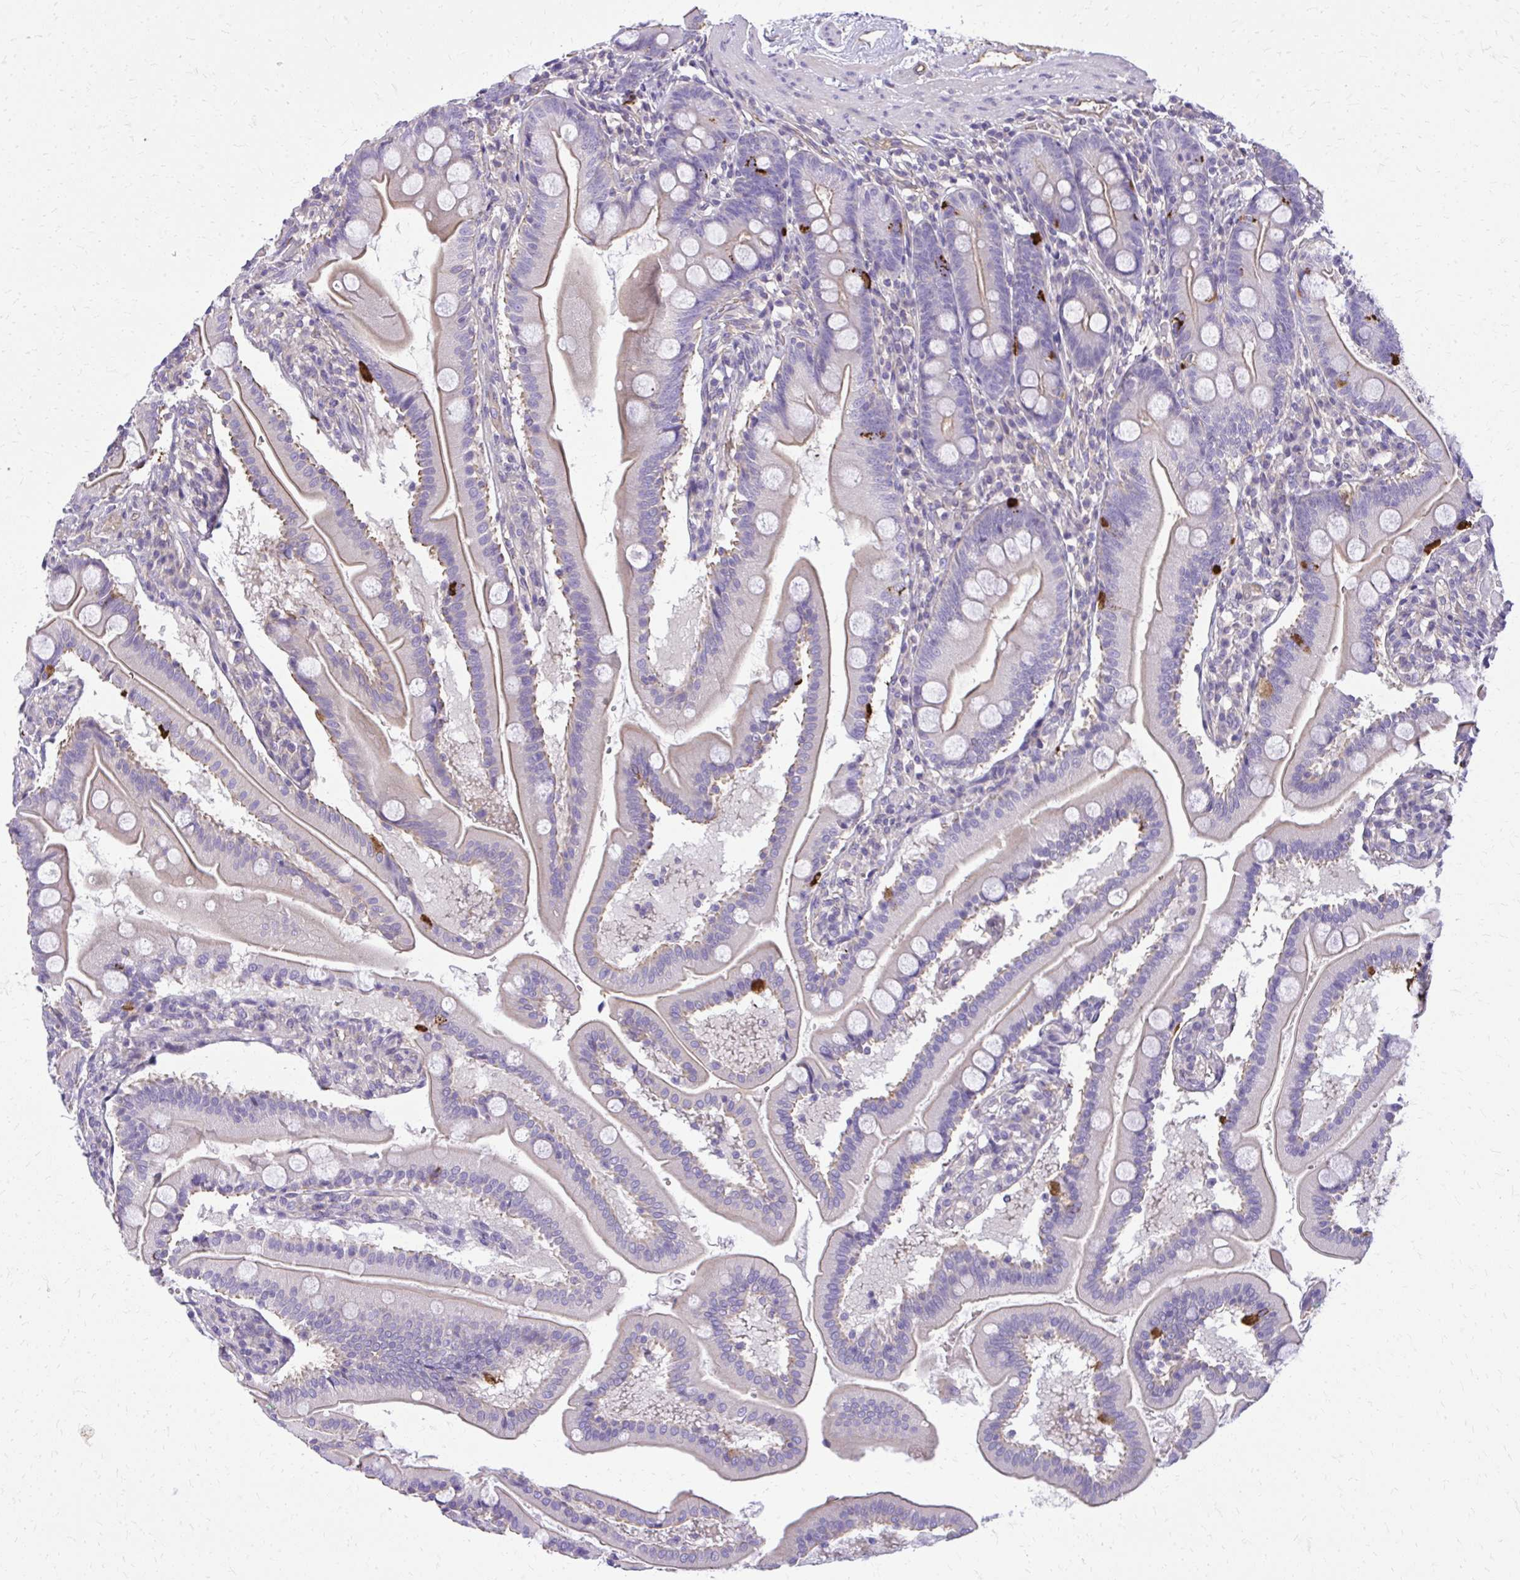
{"staining": {"intensity": "strong", "quantity": "<25%", "location": "cytoplasmic/membranous"}, "tissue": "duodenum", "cell_type": "Glandular cells", "image_type": "normal", "snomed": [{"axis": "morphology", "description": "Normal tissue, NOS"}, {"axis": "topography", "description": "Duodenum"}], "caption": "Human duodenum stained with a protein marker shows strong staining in glandular cells.", "gene": "RUNDC3B", "patient": {"sex": "female", "age": 67}}